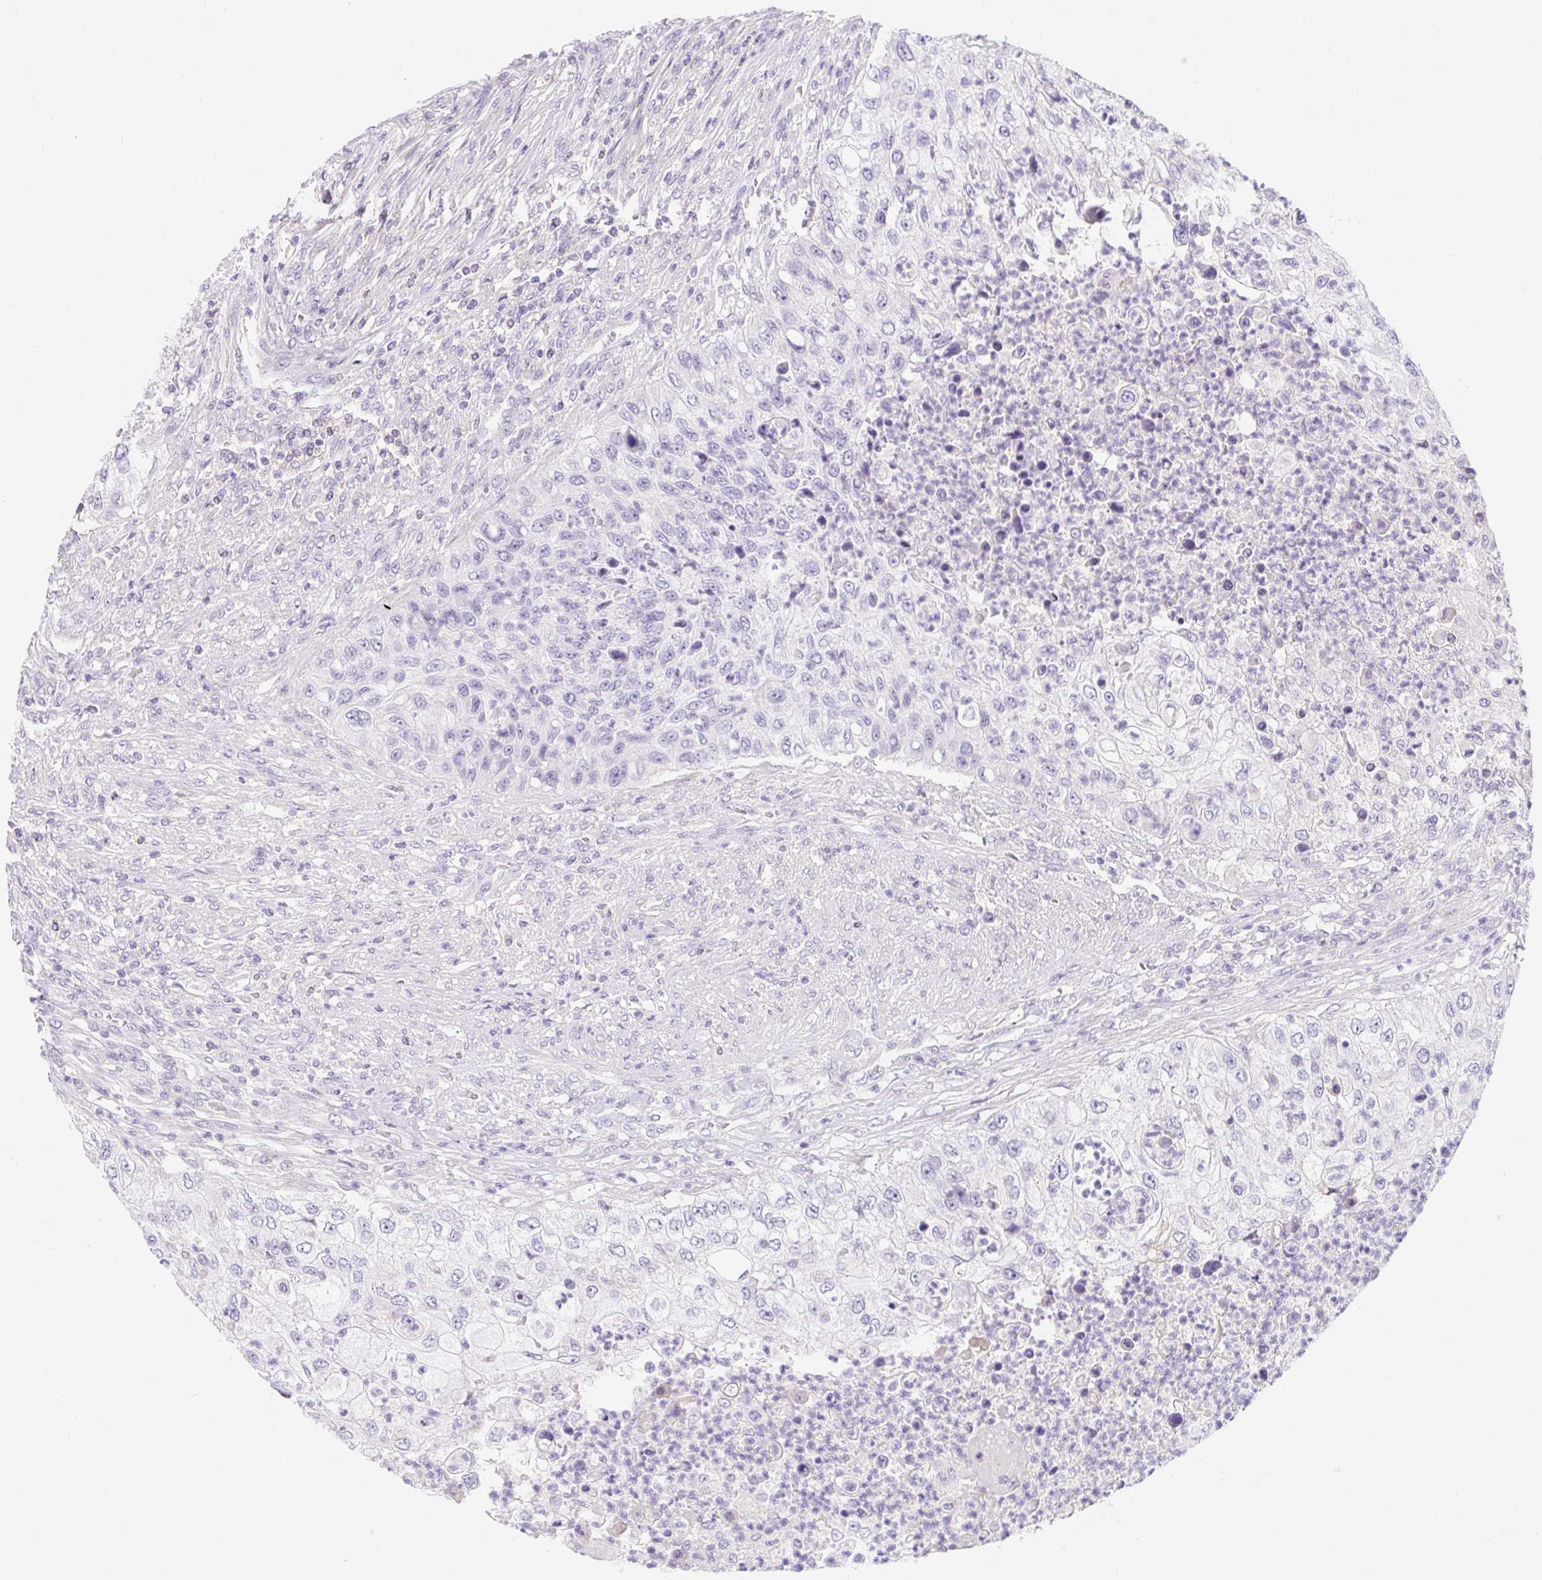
{"staining": {"intensity": "negative", "quantity": "none", "location": "none"}, "tissue": "urothelial cancer", "cell_type": "Tumor cells", "image_type": "cancer", "snomed": [{"axis": "morphology", "description": "Urothelial carcinoma, High grade"}, {"axis": "topography", "description": "Urinary bladder"}], "caption": "Urothelial cancer stained for a protein using immunohistochemistry demonstrates no staining tumor cells.", "gene": "SLC28A1", "patient": {"sex": "female", "age": 60}}